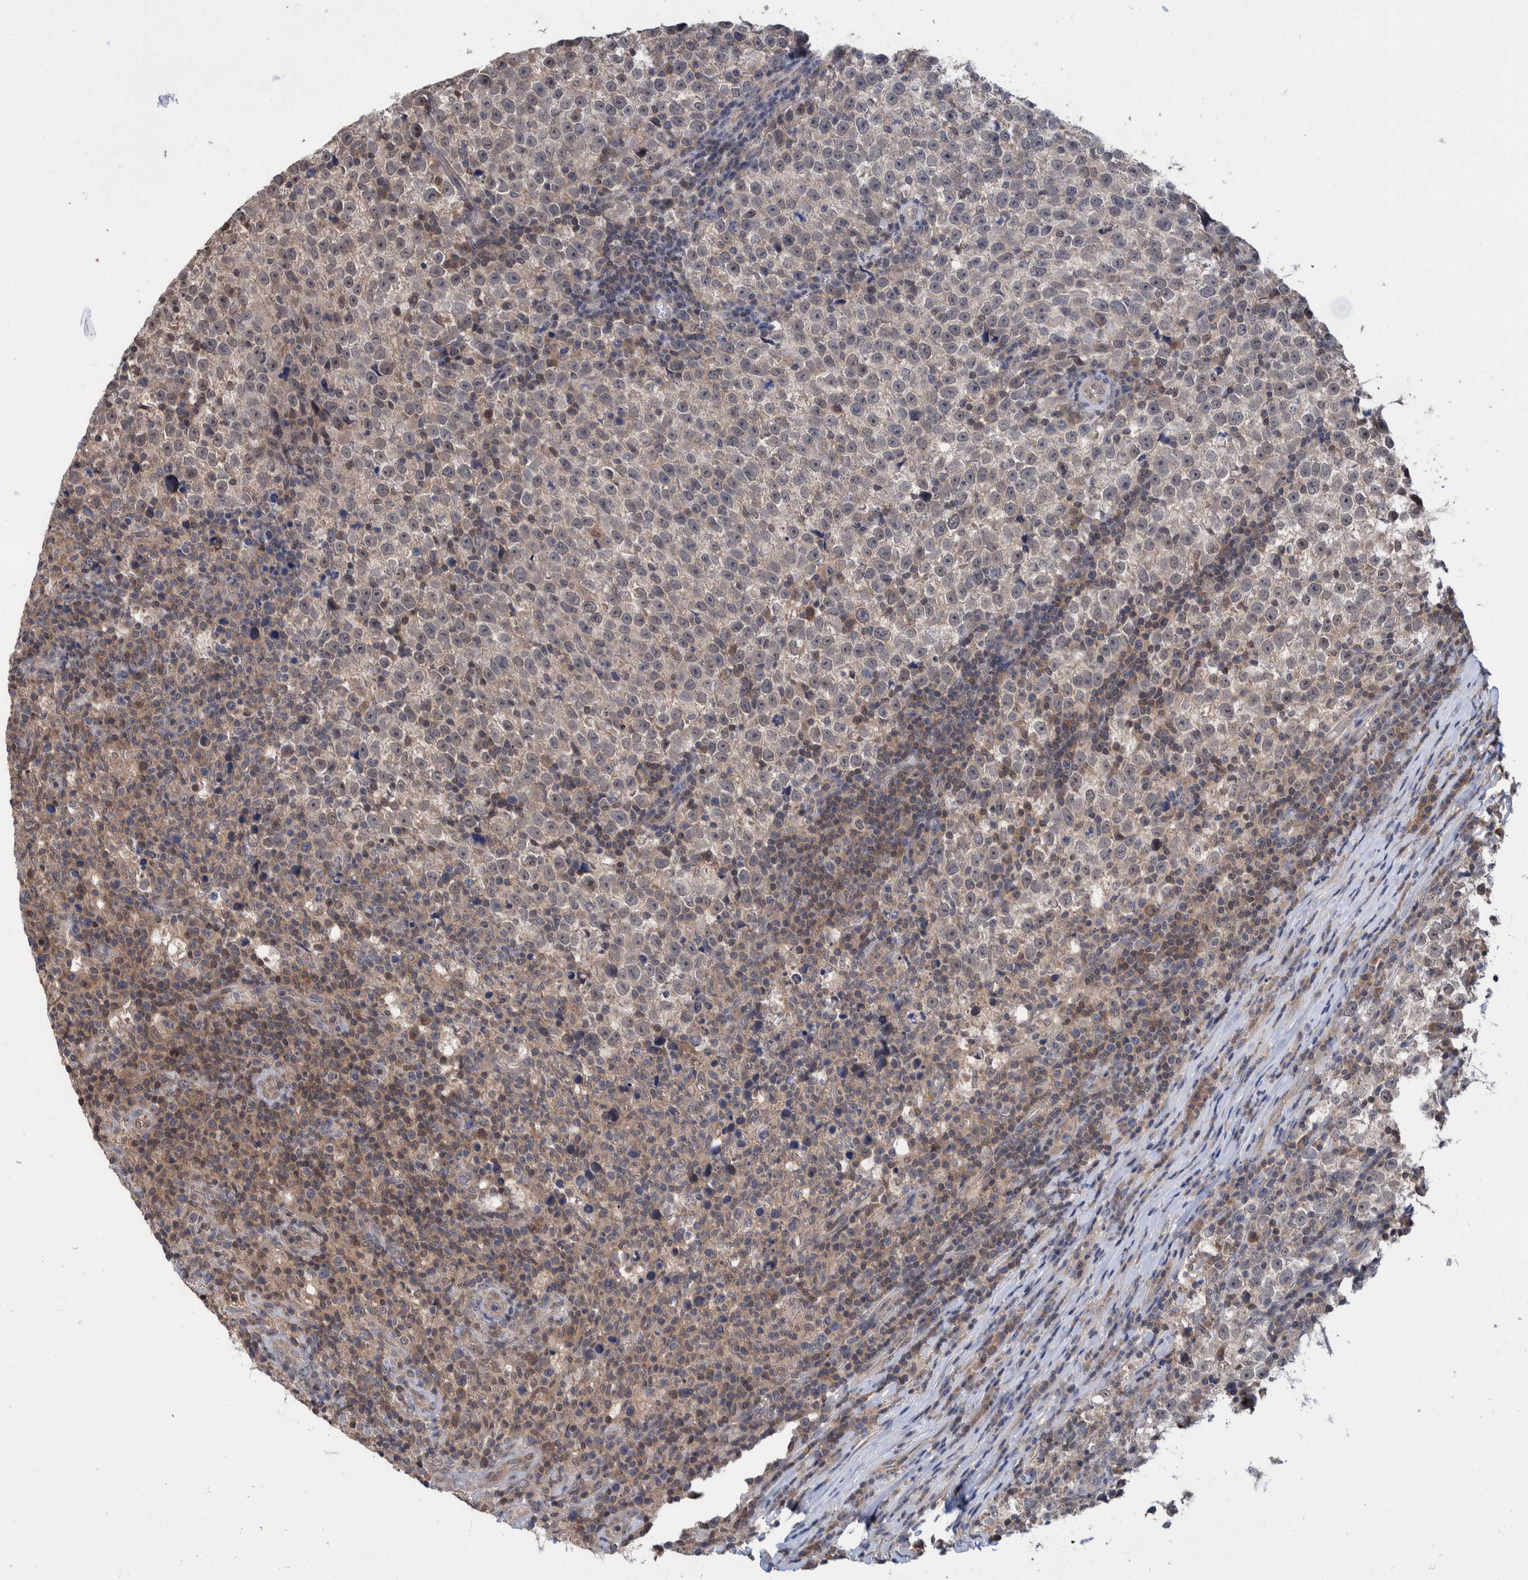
{"staining": {"intensity": "weak", "quantity": "<25%", "location": "cytoplasmic/membranous,nuclear"}, "tissue": "testis cancer", "cell_type": "Tumor cells", "image_type": "cancer", "snomed": [{"axis": "morphology", "description": "Normal tissue, NOS"}, {"axis": "morphology", "description": "Seminoma, NOS"}, {"axis": "topography", "description": "Testis"}], "caption": "Immunohistochemistry of testis cancer exhibits no positivity in tumor cells.", "gene": "PLPBP", "patient": {"sex": "male", "age": 43}}